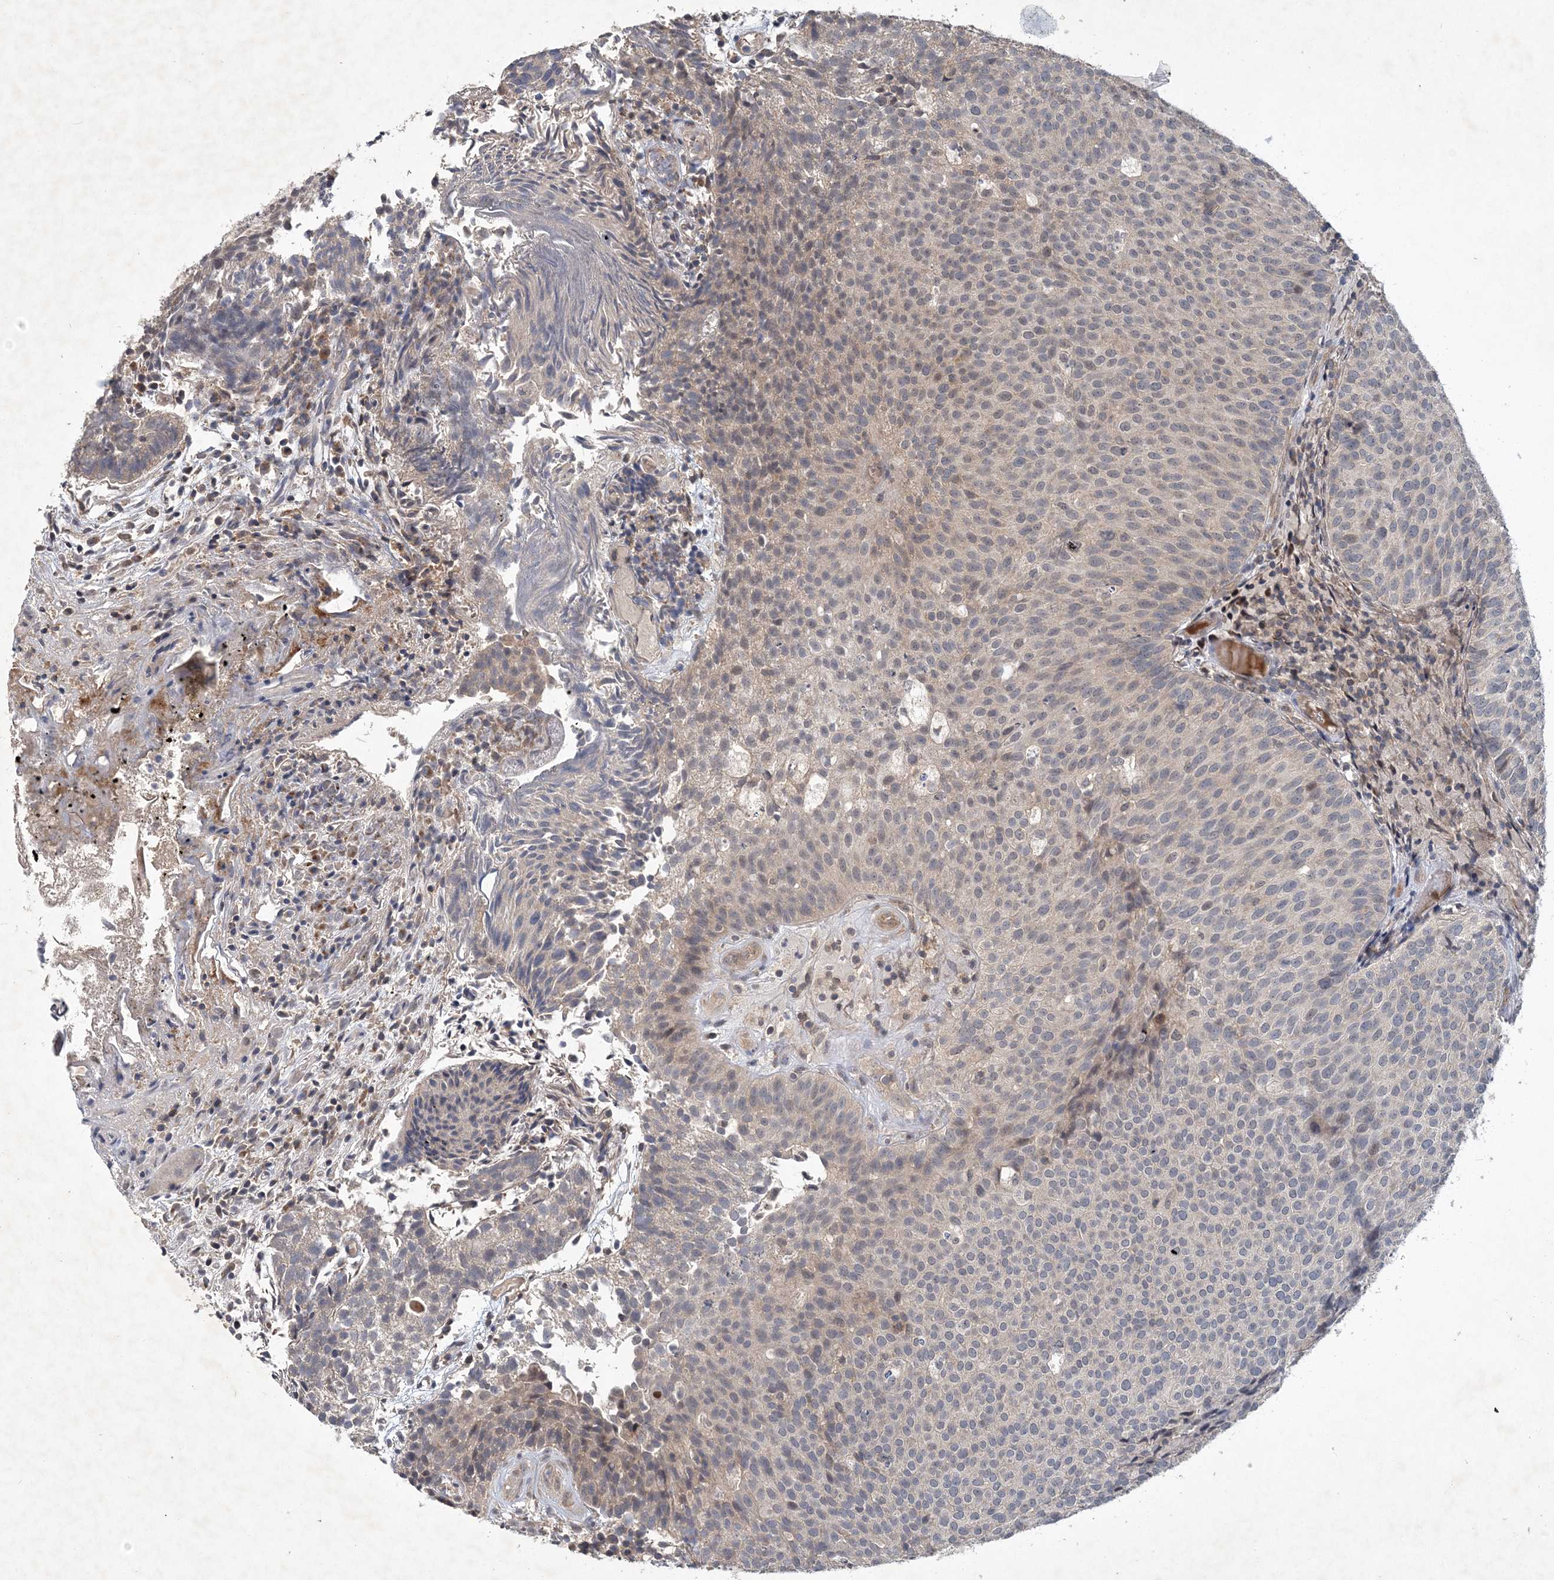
{"staining": {"intensity": "weak", "quantity": "<25%", "location": "cytoplasmic/membranous"}, "tissue": "urothelial cancer", "cell_type": "Tumor cells", "image_type": "cancer", "snomed": [{"axis": "morphology", "description": "Urothelial carcinoma, Low grade"}, {"axis": "topography", "description": "Urinary bladder"}], "caption": "Immunohistochemical staining of low-grade urothelial carcinoma displays no significant expression in tumor cells. (DAB IHC, high magnification).", "gene": "RNF25", "patient": {"sex": "male", "age": 86}}